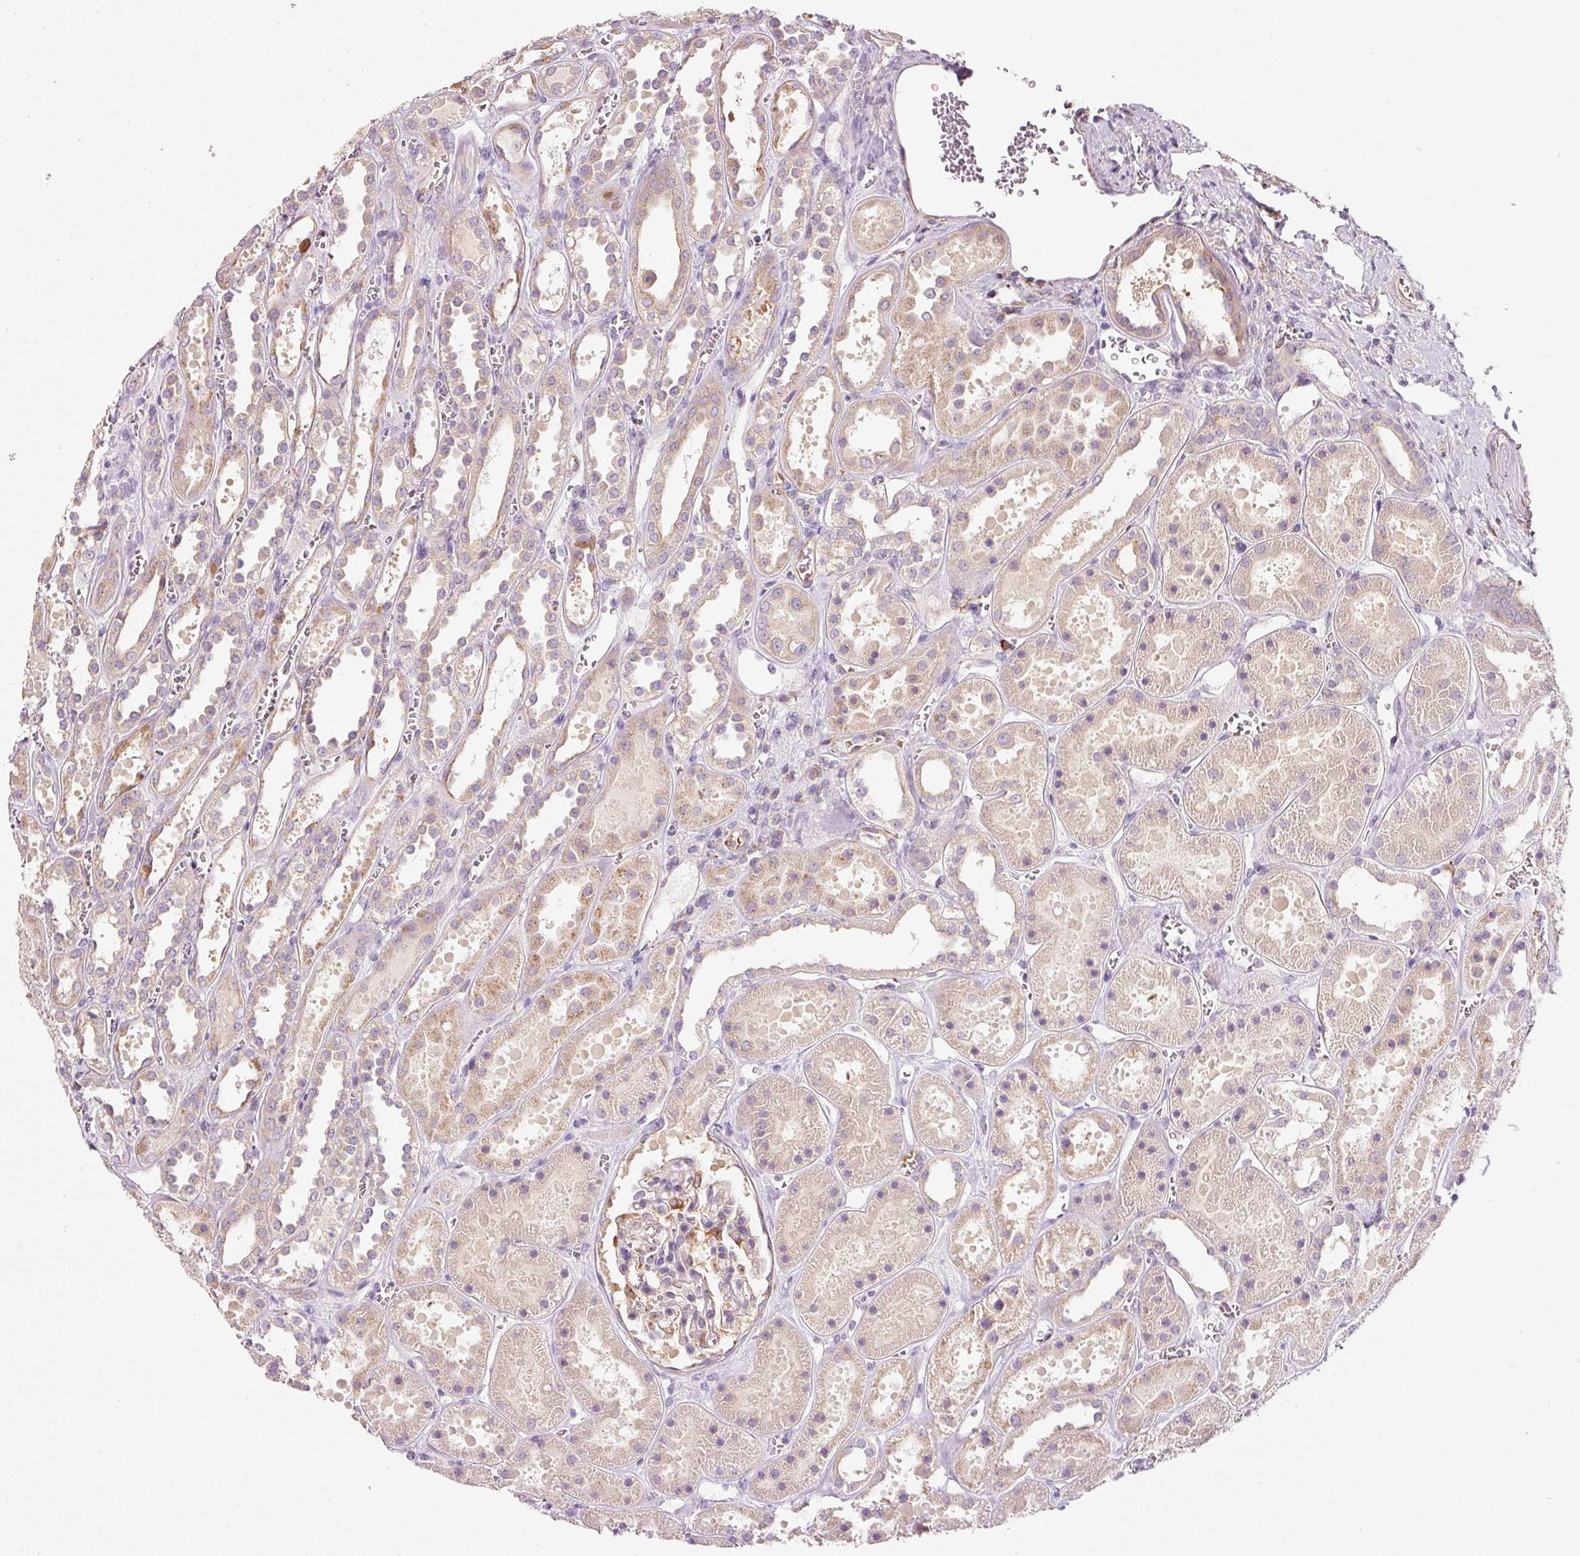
{"staining": {"intensity": "moderate", "quantity": "25%-75%", "location": "cytoplasmic/membranous"}, "tissue": "kidney", "cell_type": "Cells in glomeruli", "image_type": "normal", "snomed": [{"axis": "morphology", "description": "Normal tissue, NOS"}, {"axis": "topography", "description": "Kidney"}], "caption": "Cells in glomeruli reveal medium levels of moderate cytoplasmic/membranous staining in approximately 25%-75% of cells in unremarkable kidney.", "gene": "RNF167", "patient": {"sex": "female", "age": 41}}